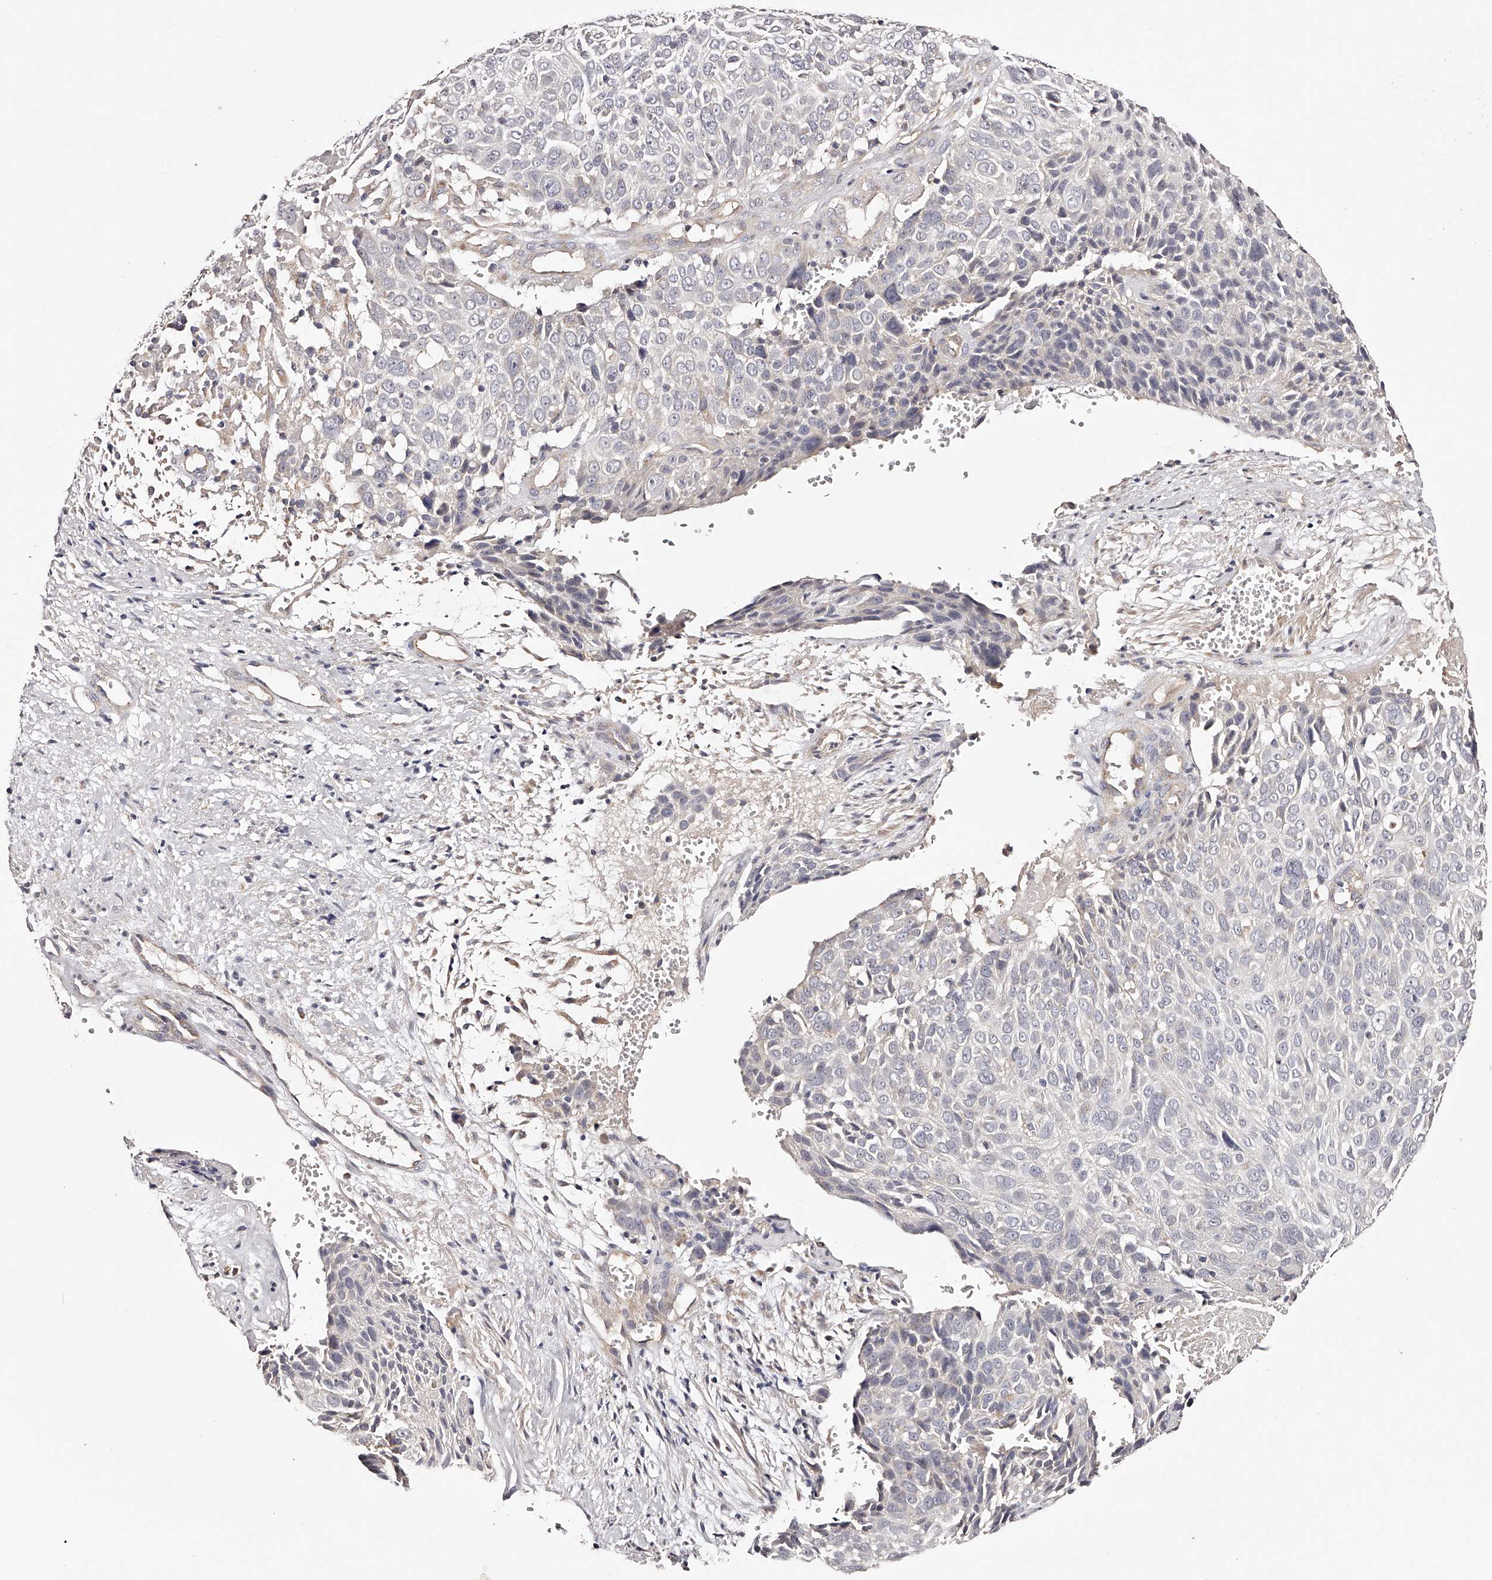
{"staining": {"intensity": "weak", "quantity": "<25%", "location": "cytoplasmic/membranous"}, "tissue": "cervical cancer", "cell_type": "Tumor cells", "image_type": "cancer", "snomed": [{"axis": "morphology", "description": "Squamous cell carcinoma, NOS"}, {"axis": "topography", "description": "Cervix"}], "caption": "Protein analysis of cervical cancer (squamous cell carcinoma) demonstrates no significant staining in tumor cells. (Immunohistochemistry (ihc), brightfield microscopy, high magnification).", "gene": "USP21", "patient": {"sex": "female", "age": 74}}